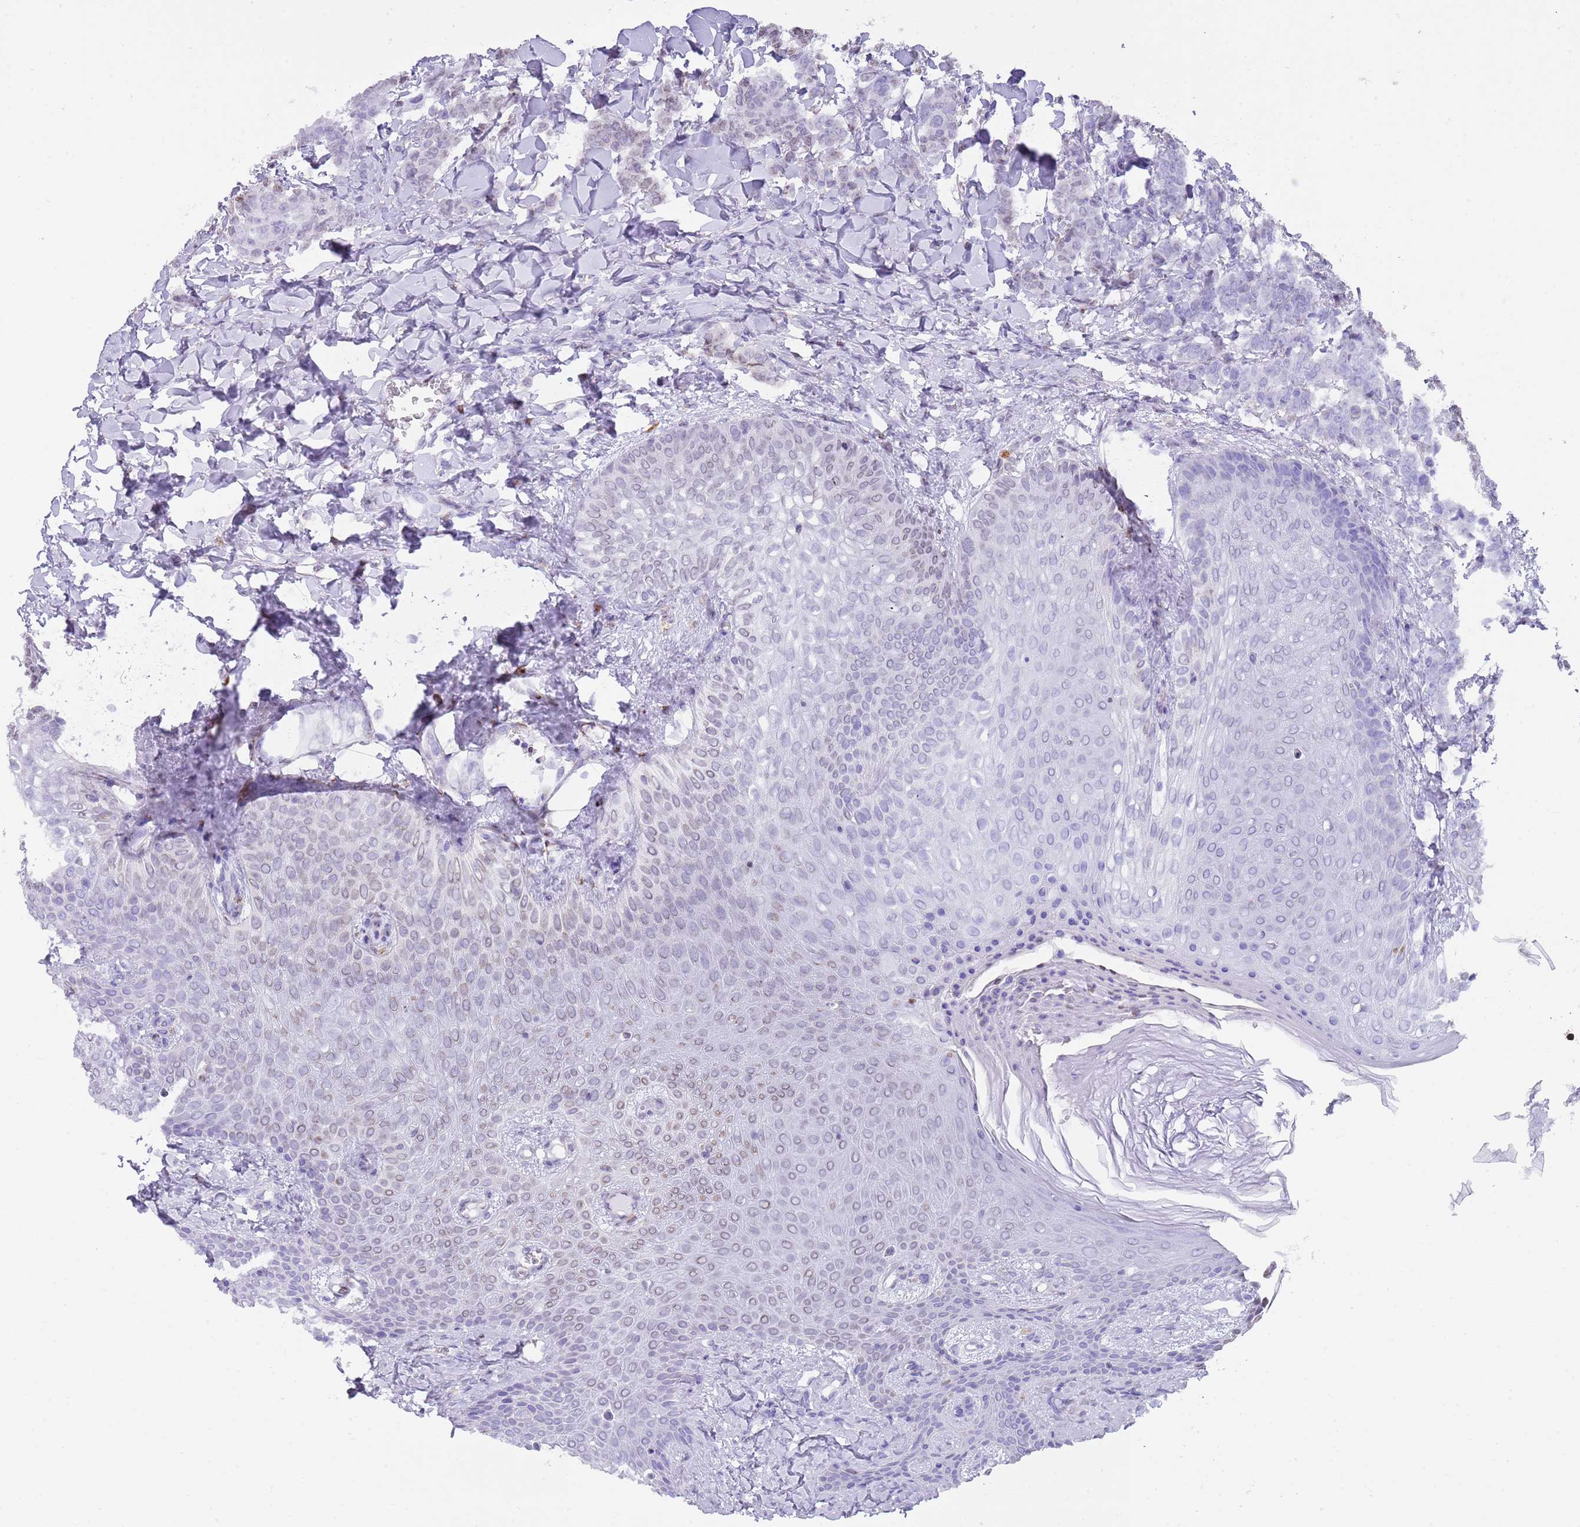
{"staining": {"intensity": "negative", "quantity": "none", "location": "none"}, "tissue": "breast cancer", "cell_type": "Tumor cells", "image_type": "cancer", "snomed": [{"axis": "morphology", "description": "Duct carcinoma"}, {"axis": "topography", "description": "Breast"}], "caption": "Protein analysis of intraductal carcinoma (breast) demonstrates no significant expression in tumor cells.", "gene": "HDAC8", "patient": {"sex": "female", "age": 40}}